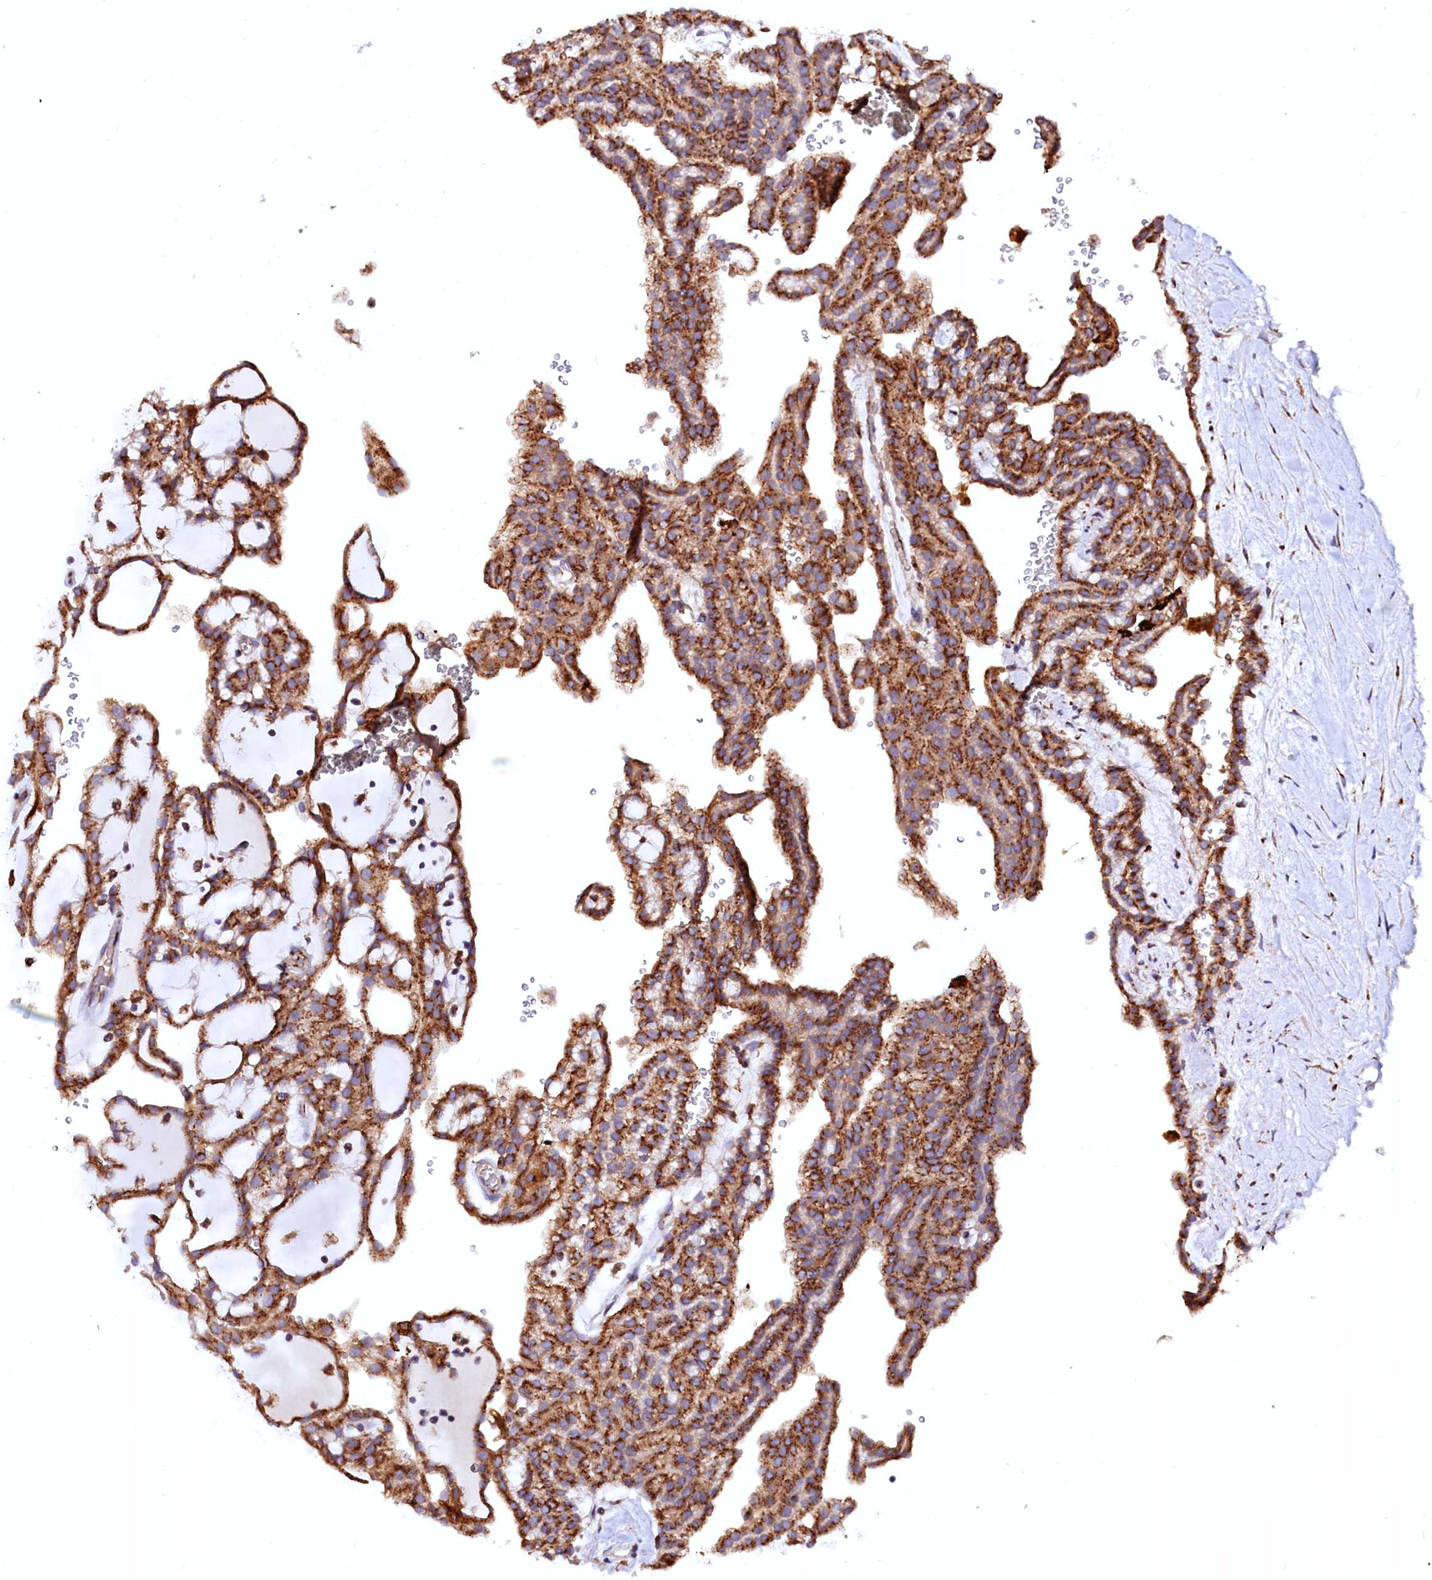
{"staining": {"intensity": "strong", "quantity": ">75%", "location": "cytoplasmic/membranous"}, "tissue": "renal cancer", "cell_type": "Tumor cells", "image_type": "cancer", "snomed": [{"axis": "morphology", "description": "Adenocarcinoma, NOS"}, {"axis": "topography", "description": "Kidney"}], "caption": "Human renal cancer (adenocarcinoma) stained for a protein (brown) demonstrates strong cytoplasmic/membranous positive positivity in approximately >75% of tumor cells.", "gene": "LMAN1", "patient": {"sex": "male", "age": 63}}